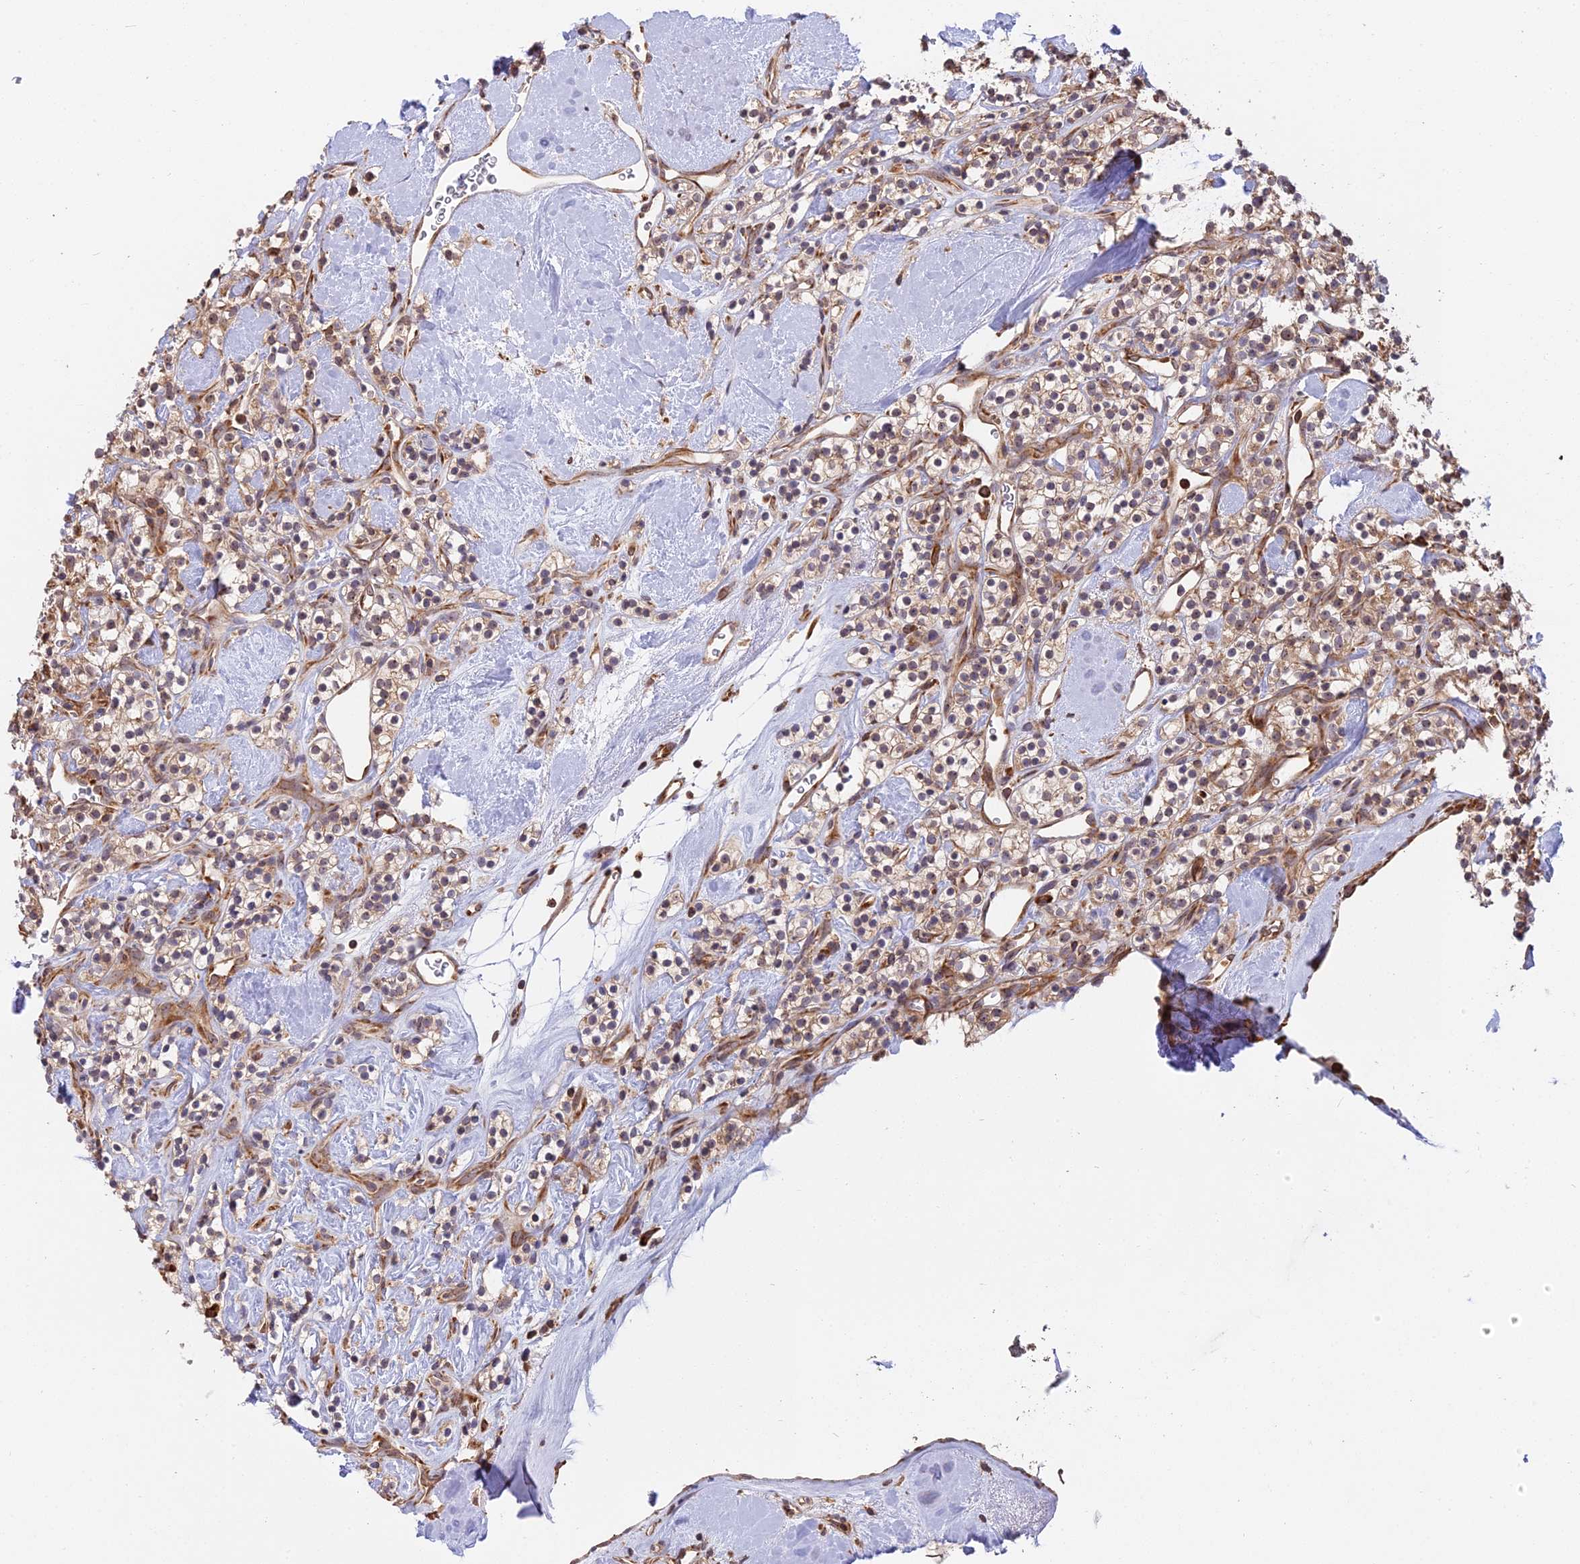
{"staining": {"intensity": "weak", "quantity": ">75%", "location": "cytoplasmic/membranous"}, "tissue": "renal cancer", "cell_type": "Tumor cells", "image_type": "cancer", "snomed": [{"axis": "morphology", "description": "Adenocarcinoma, NOS"}, {"axis": "topography", "description": "Kidney"}], "caption": "A brown stain highlights weak cytoplasmic/membranous staining of a protein in human renal cancer (adenocarcinoma) tumor cells.", "gene": "RPL26", "patient": {"sex": "male", "age": 77}}